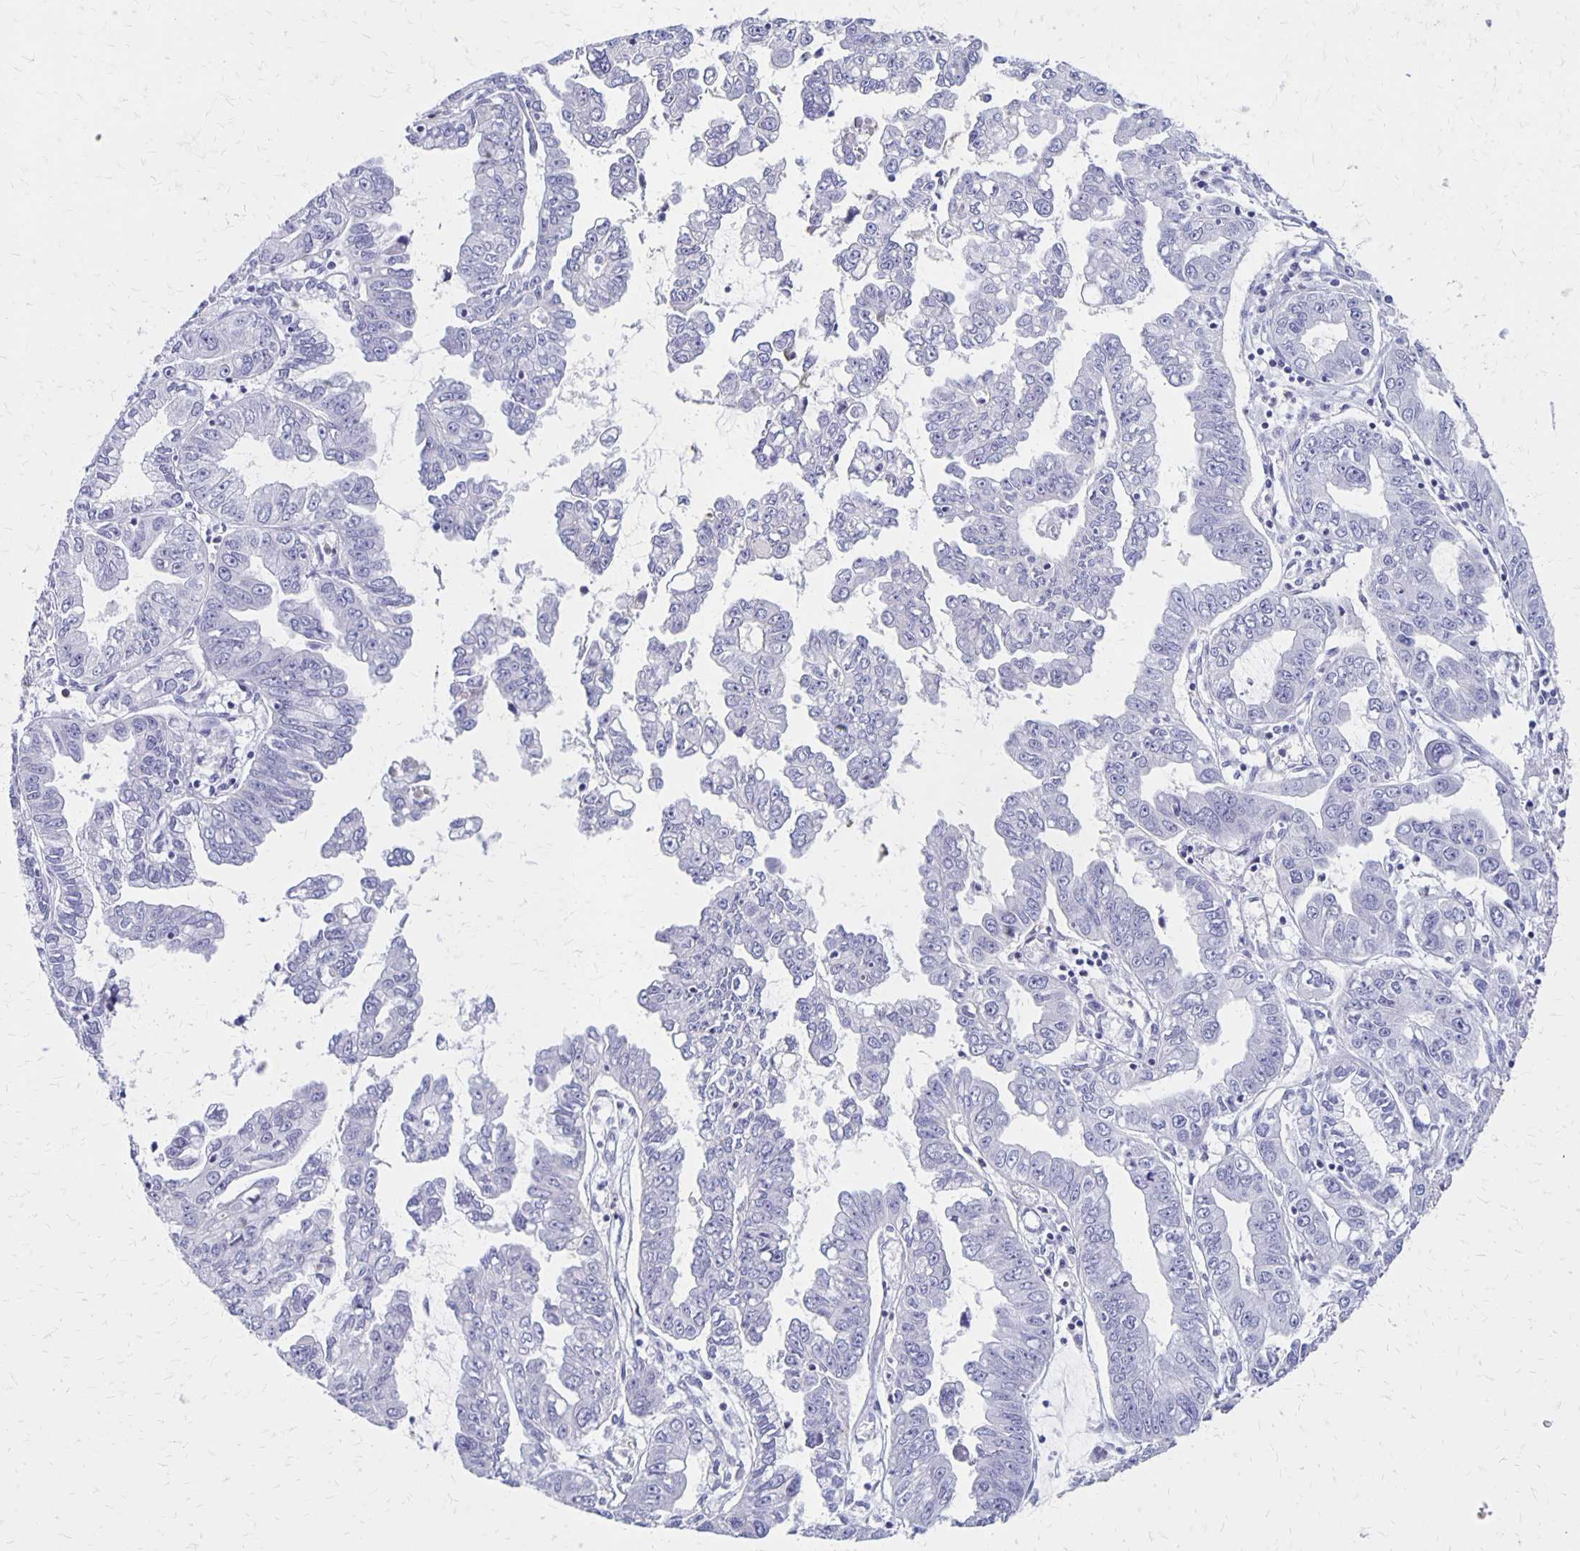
{"staining": {"intensity": "negative", "quantity": "none", "location": "none"}, "tissue": "liver cancer", "cell_type": "Tumor cells", "image_type": "cancer", "snomed": [{"axis": "morphology", "description": "Cholangiocarcinoma"}, {"axis": "topography", "description": "Liver"}], "caption": "Immunohistochemistry (IHC) micrograph of neoplastic tissue: cholangiocarcinoma (liver) stained with DAB (3,3'-diaminobenzidine) reveals no significant protein positivity in tumor cells.", "gene": "SEPTIN5", "patient": {"sex": "male", "age": 58}}